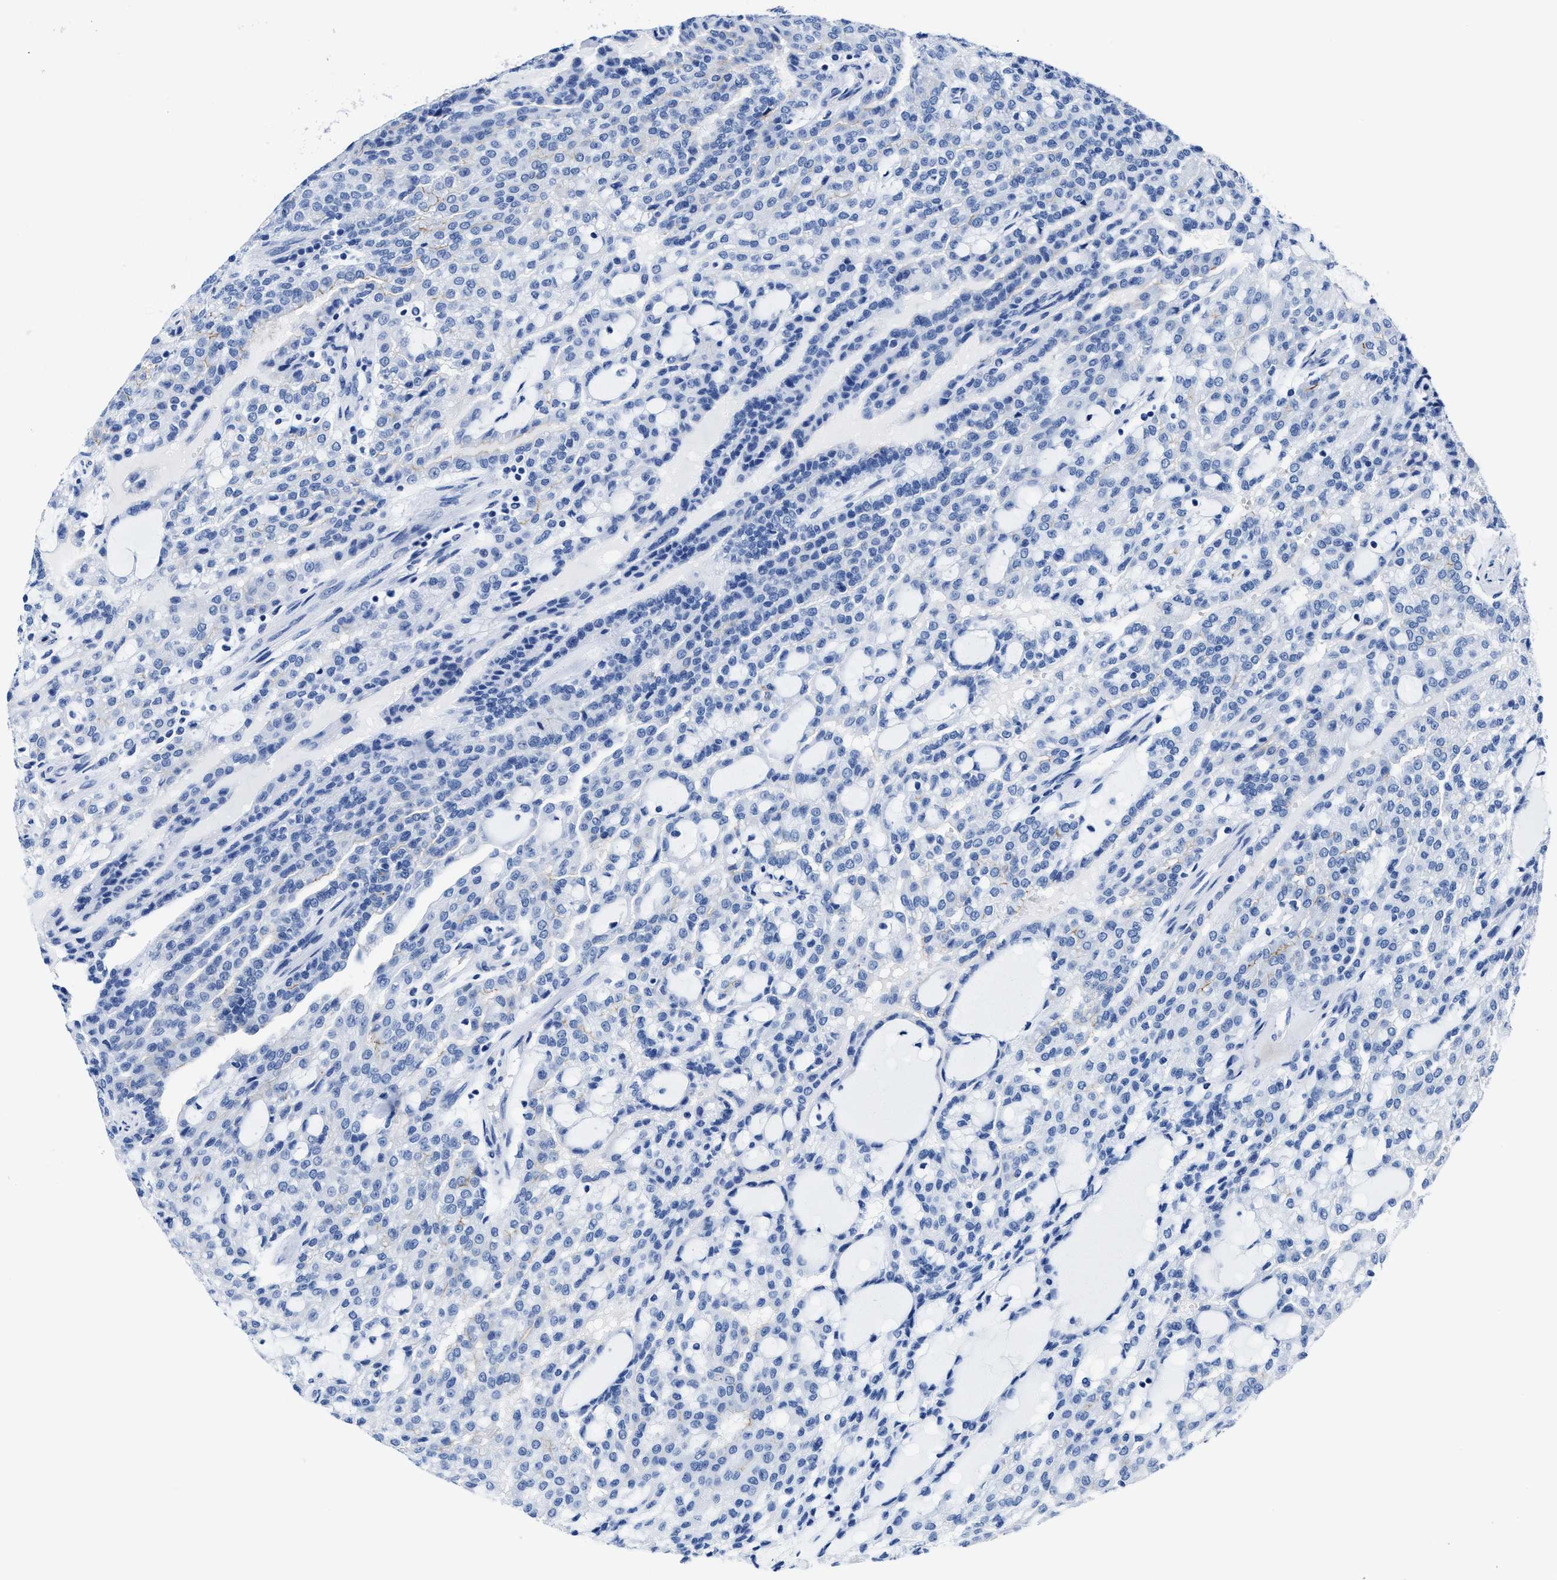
{"staining": {"intensity": "negative", "quantity": "none", "location": "none"}, "tissue": "renal cancer", "cell_type": "Tumor cells", "image_type": "cancer", "snomed": [{"axis": "morphology", "description": "Adenocarcinoma, NOS"}, {"axis": "topography", "description": "Kidney"}], "caption": "Adenocarcinoma (renal) was stained to show a protein in brown. There is no significant positivity in tumor cells.", "gene": "ID3", "patient": {"sex": "male", "age": 63}}